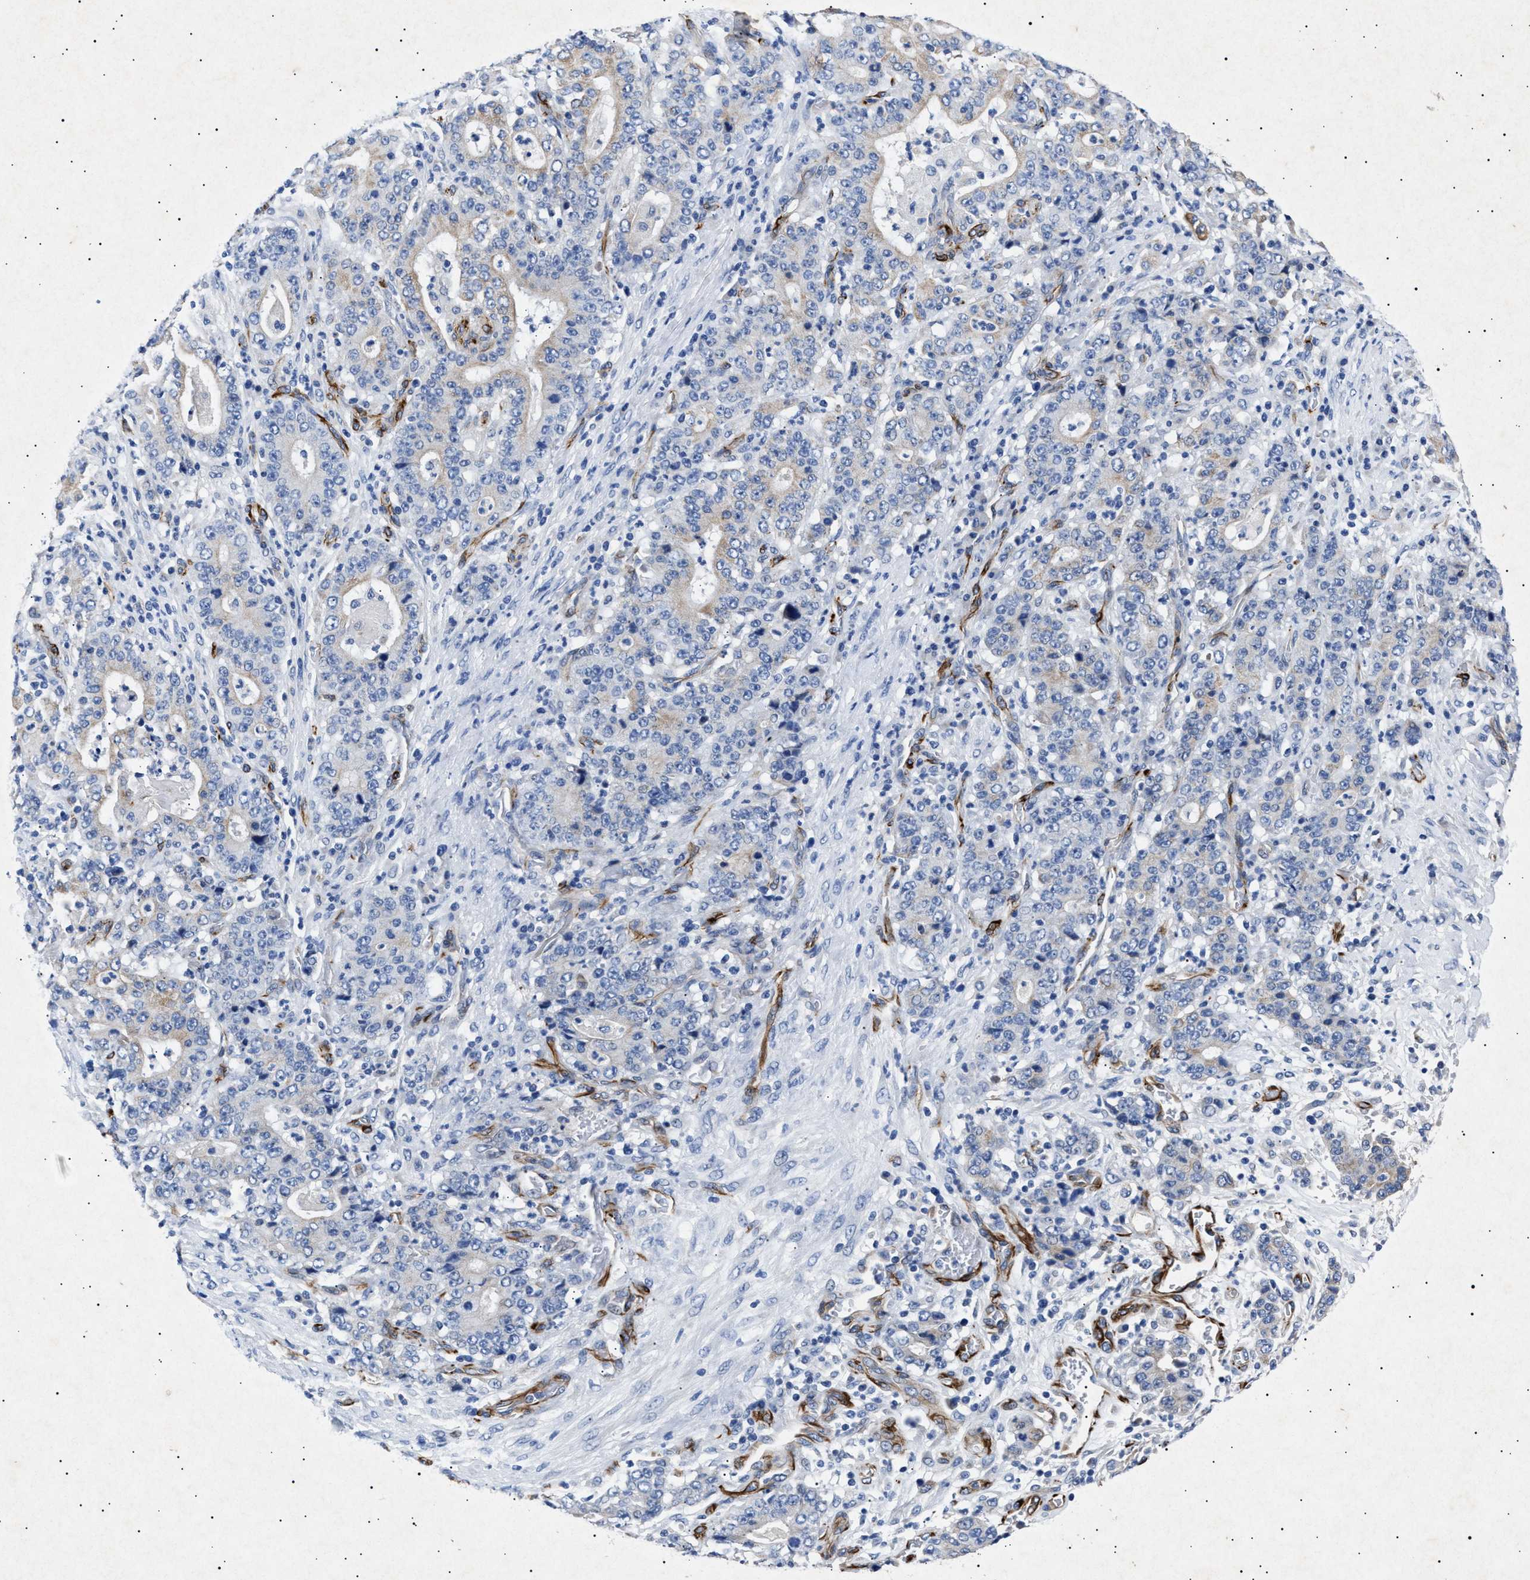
{"staining": {"intensity": "negative", "quantity": "none", "location": "none"}, "tissue": "stomach cancer", "cell_type": "Tumor cells", "image_type": "cancer", "snomed": [{"axis": "morphology", "description": "Normal tissue, NOS"}, {"axis": "morphology", "description": "Adenocarcinoma, NOS"}, {"axis": "topography", "description": "Stomach, upper"}, {"axis": "topography", "description": "Stomach"}], "caption": "Immunohistochemistry (IHC) photomicrograph of neoplastic tissue: stomach cancer (adenocarcinoma) stained with DAB (3,3'-diaminobenzidine) exhibits no significant protein expression in tumor cells.", "gene": "OLFML2A", "patient": {"sex": "male", "age": 59}}